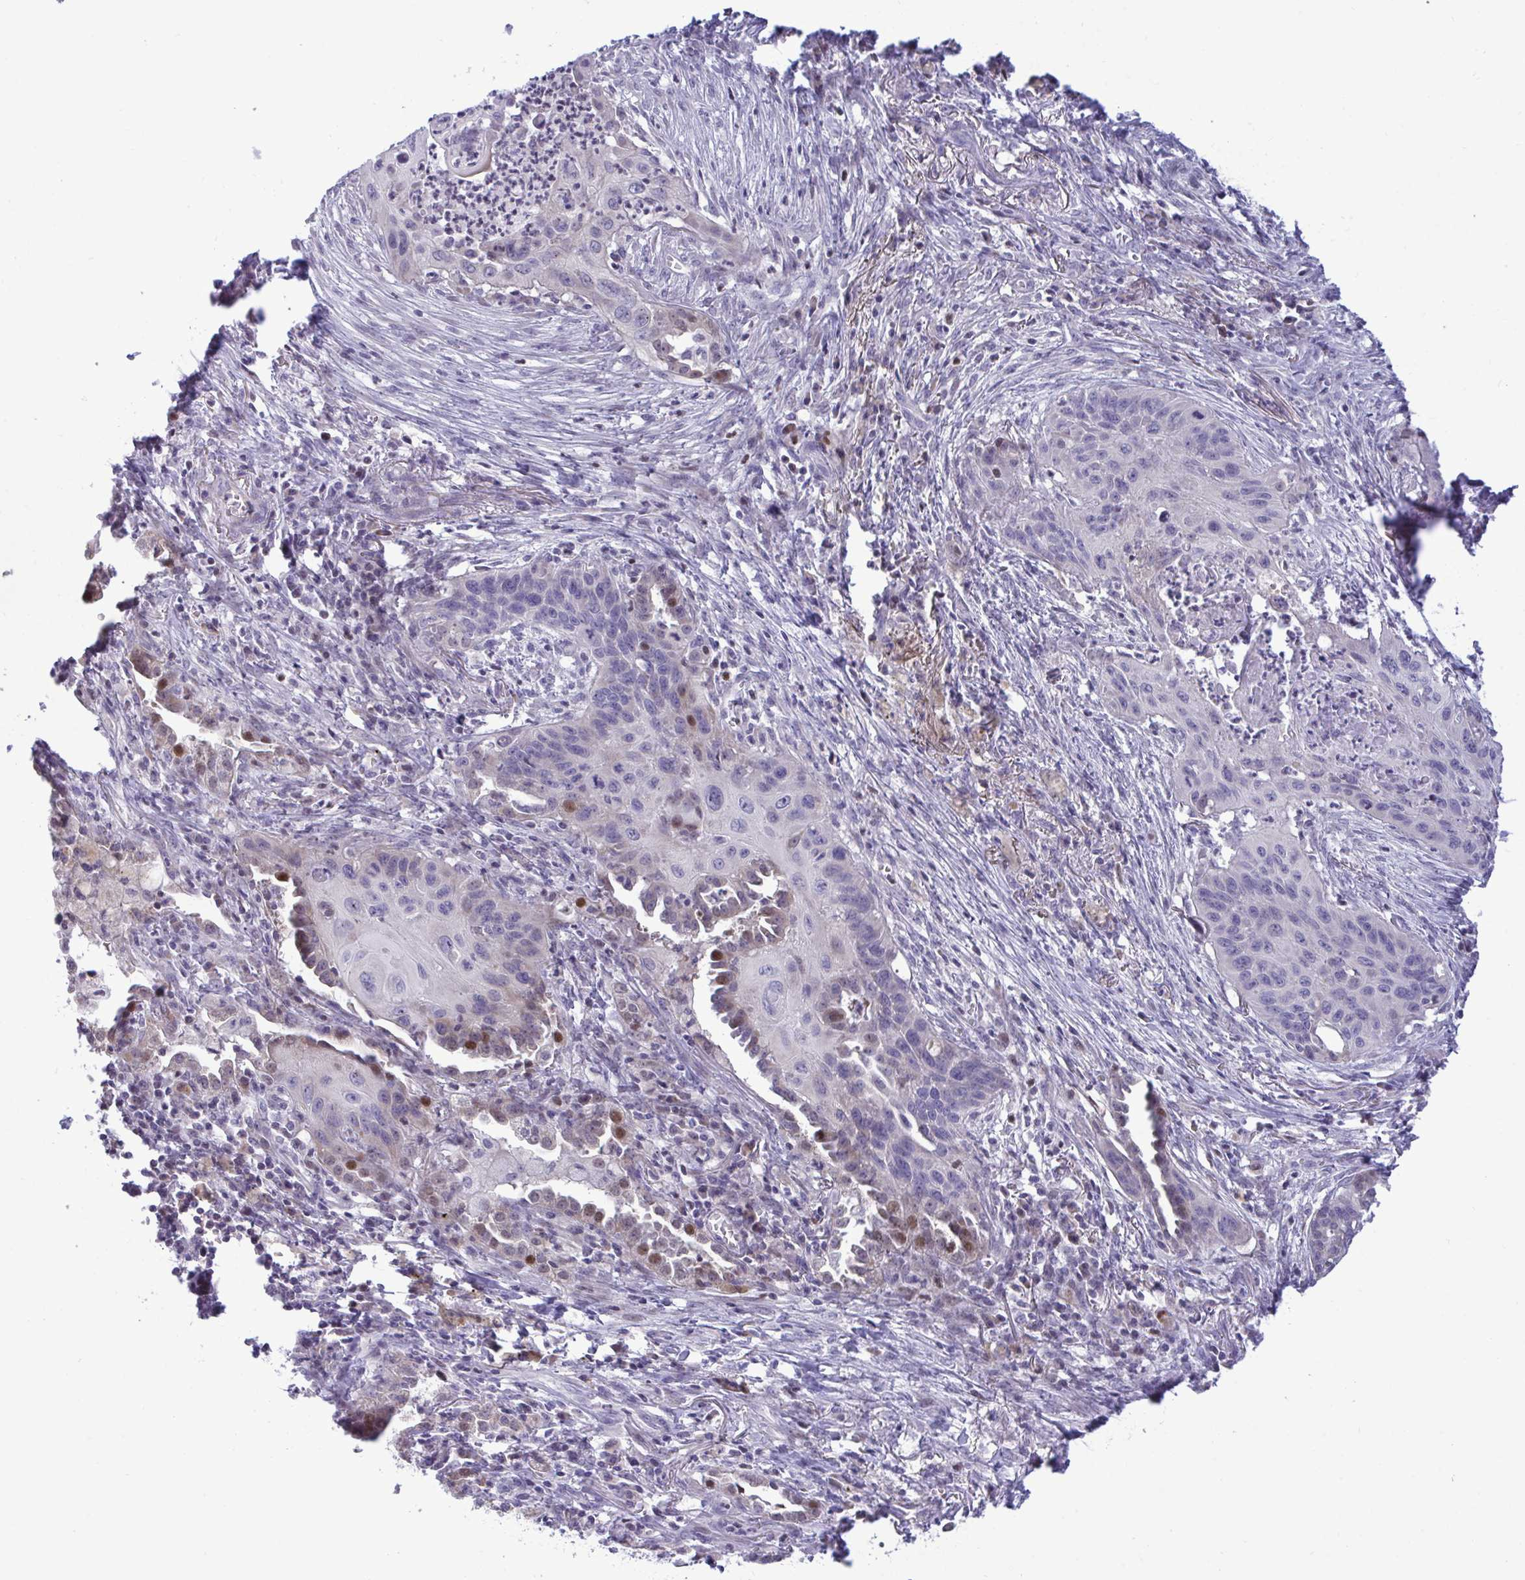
{"staining": {"intensity": "negative", "quantity": "none", "location": "none"}, "tissue": "lung cancer", "cell_type": "Tumor cells", "image_type": "cancer", "snomed": [{"axis": "morphology", "description": "Squamous cell carcinoma, NOS"}, {"axis": "topography", "description": "Lung"}], "caption": "Tumor cells show no significant protein staining in lung cancer (squamous cell carcinoma). Brightfield microscopy of immunohistochemistry (IHC) stained with DAB (3,3'-diaminobenzidine) (brown) and hematoxylin (blue), captured at high magnification.", "gene": "EPOP", "patient": {"sex": "male", "age": 71}}